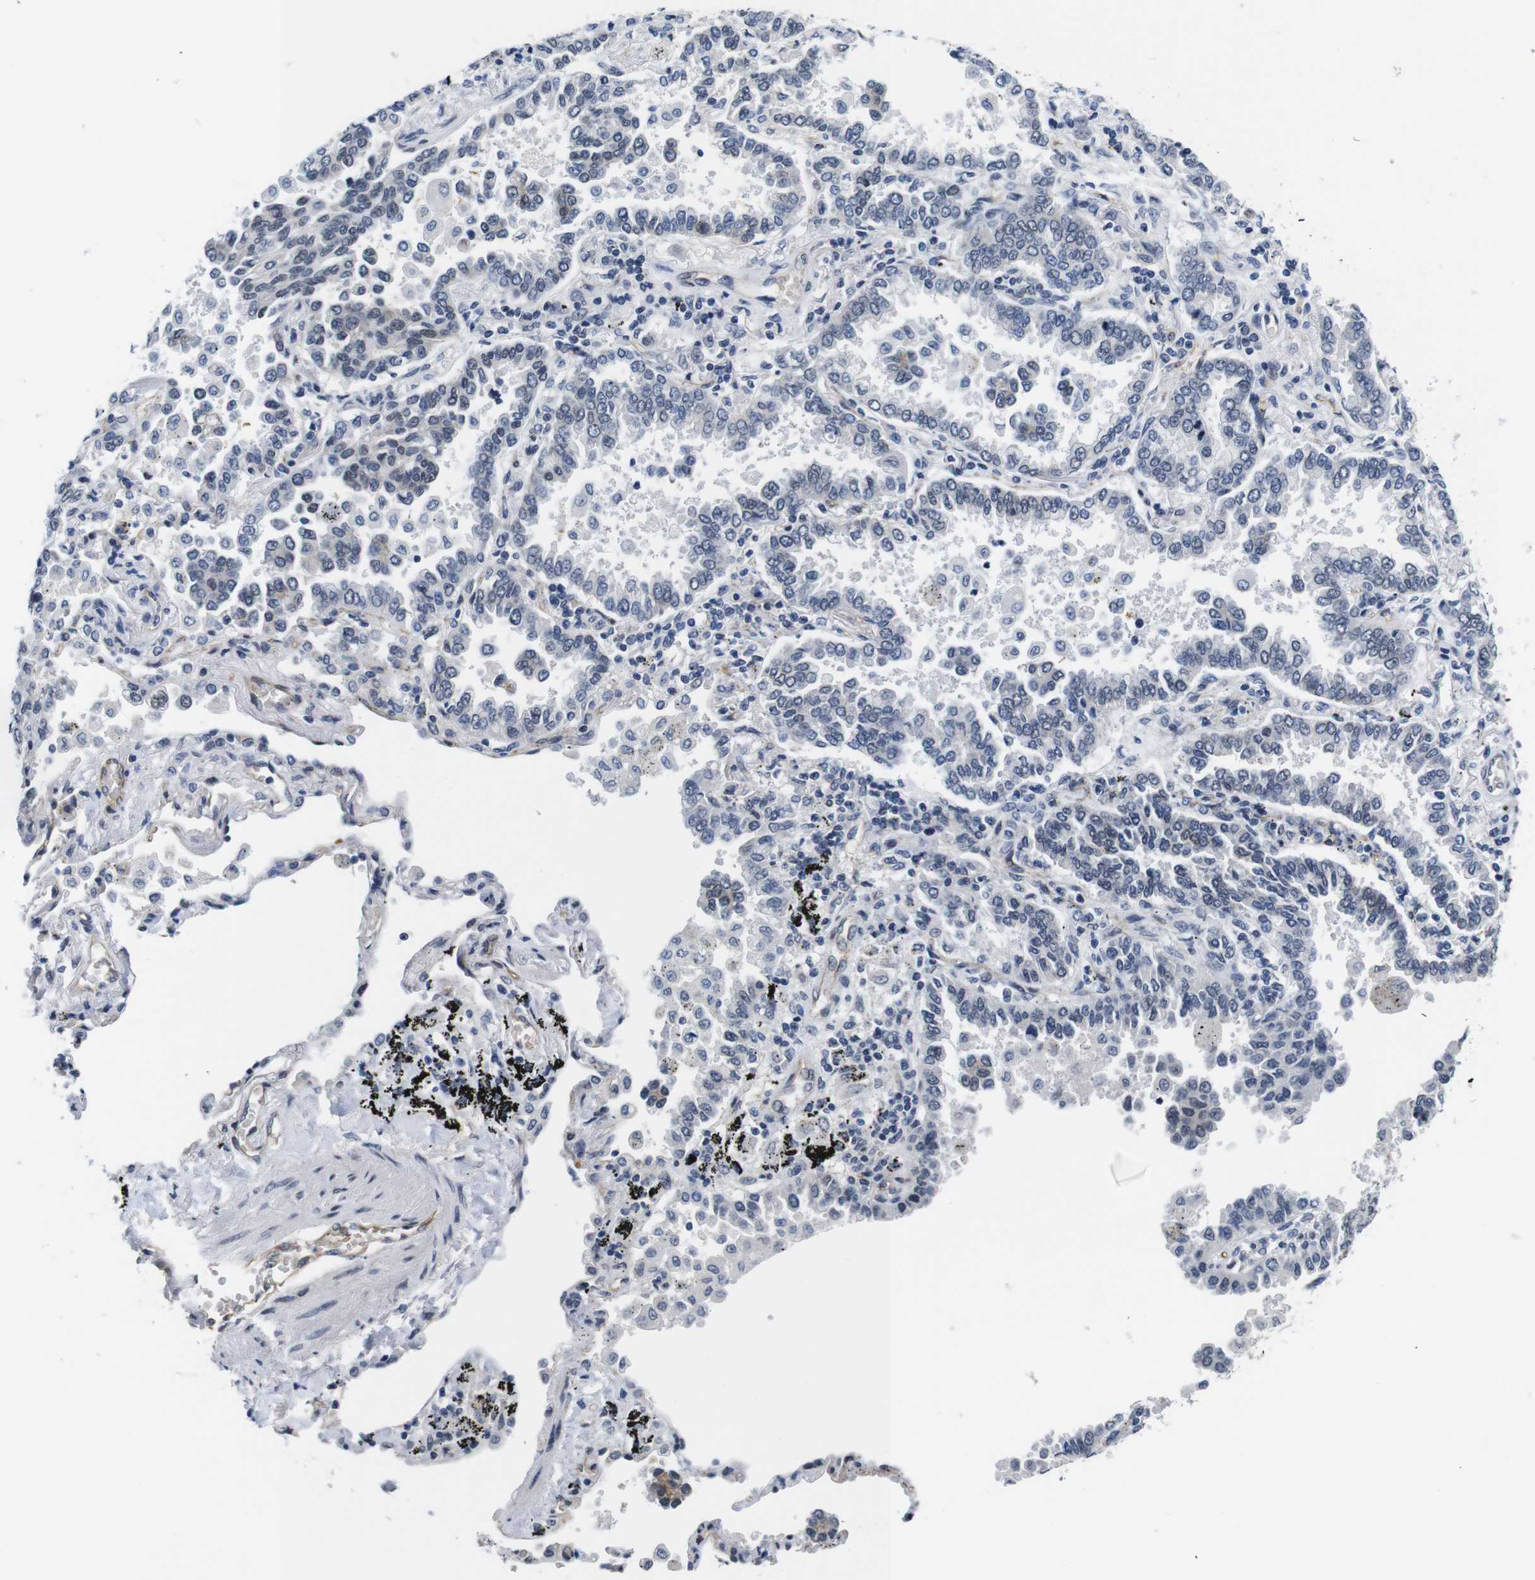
{"staining": {"intensity": "negative", "quantity": "none", "location": "none"}, "tissue": "lung cancer", "cell_type": "Tumor cells", "image_type": "cancer", "snomed": [{"axis": "morphology", "description": "Normal tissue, NOS"}, {"axis": "morphology", "description": "Adenocarcinoma, NOS"}, {"axis": "topography", "description": "Lung"}], "caption": "IHC of lung adenocarcinoma shows no positivity in tumor cells. (DAB immunohistochemistry with hematoxylin counter stain).", "gene": "SOCS3", "patient": {"sex": "male", "age": 59}}